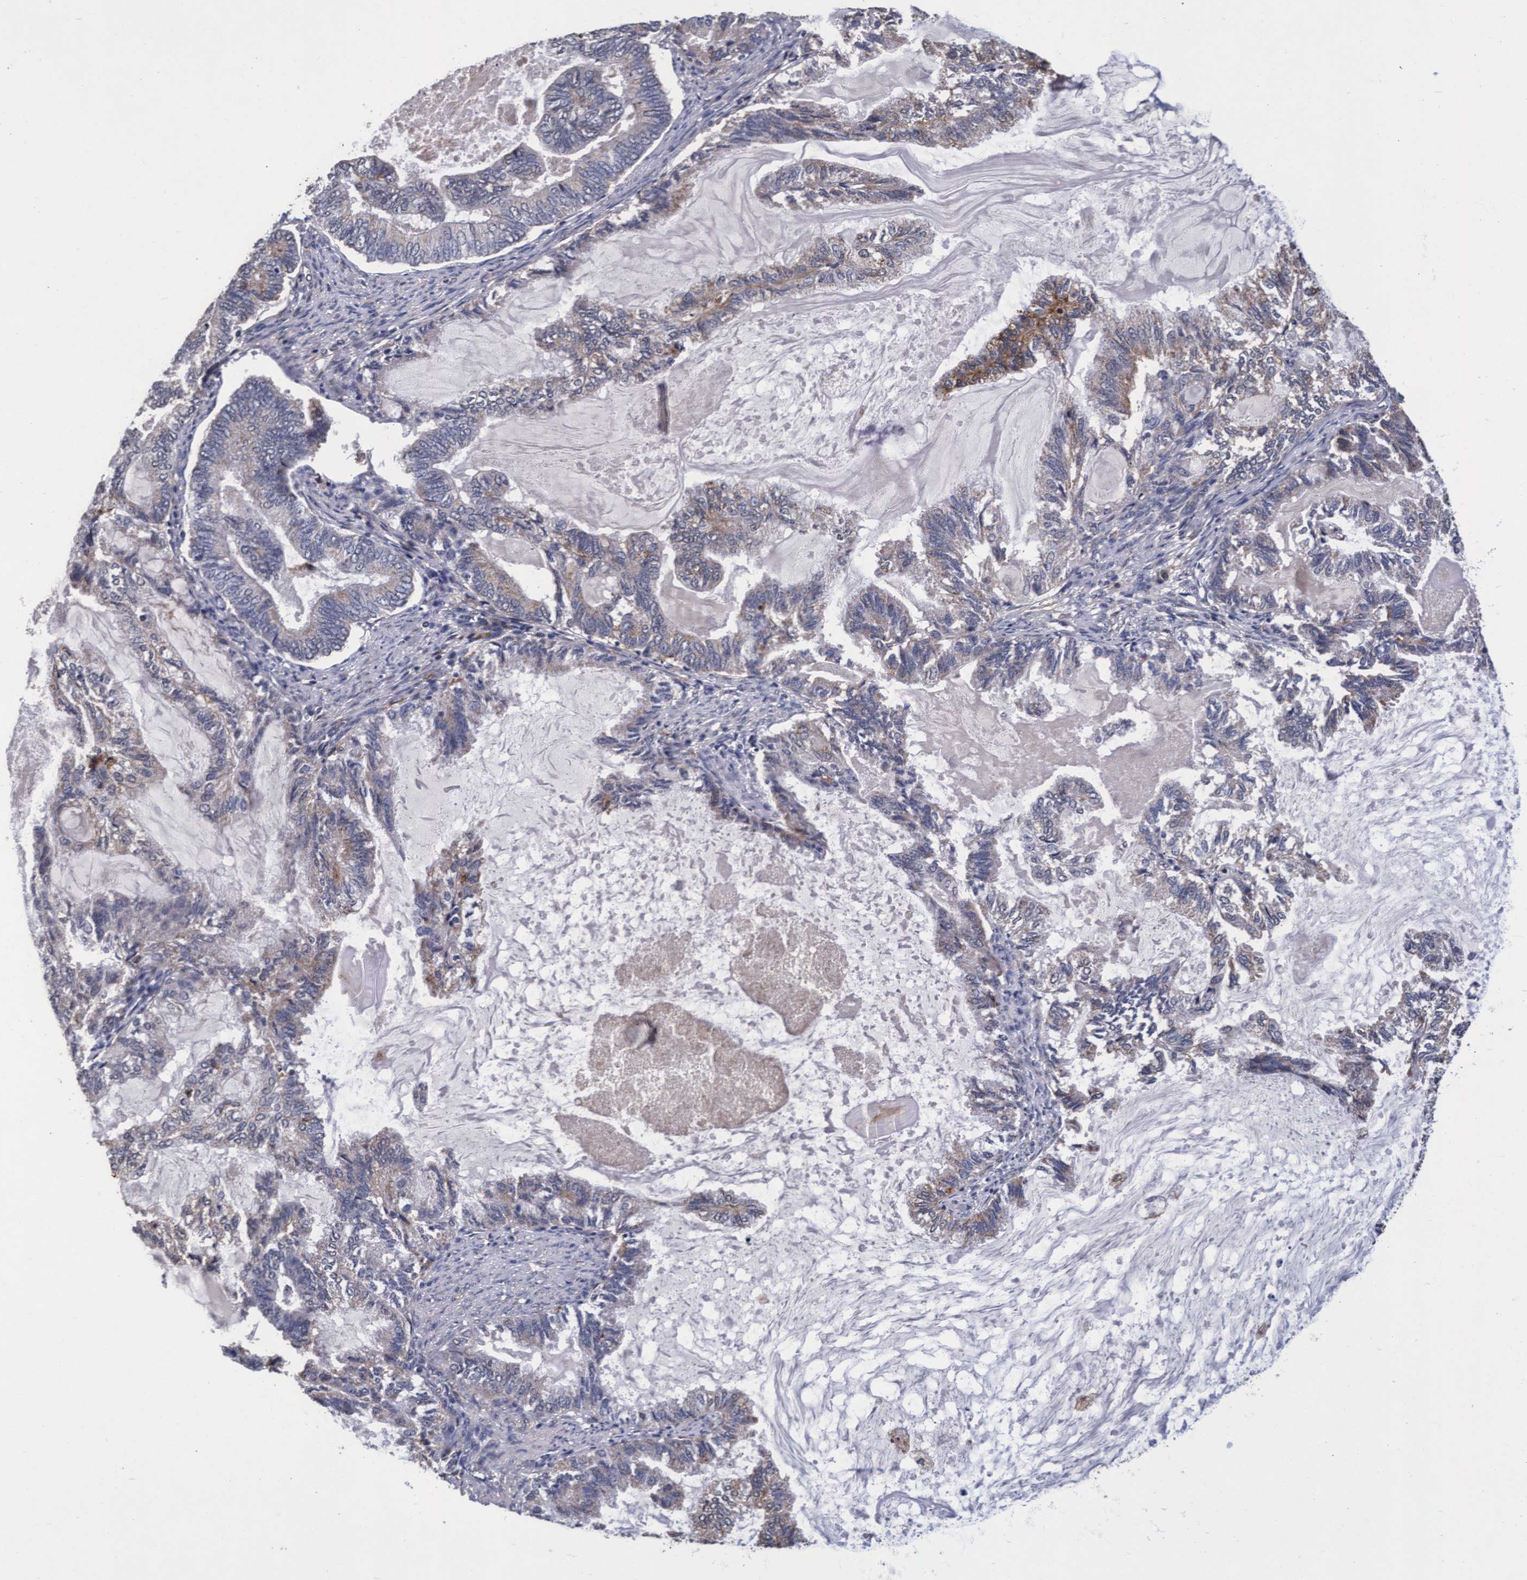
{"staining": {"intensity": "weak", "quantity": "<25%", "location": "cytoplasmic/membranous"}, "tissue": "endometrial cancer", "cell_type": "Tumor cells", "image_type": "cancer", "snomed": [{"axis": "morphology", "description": "Adenocarcinoma, NOS"}, {"axis": "topography", "description": "Endometrium"}], "caption": "The photomicrograph shows no significant positivity in tumor cells of endometrial cancer. (DAB (3,3'-diaminobenzidine) IHC, high magnification).", "gene": "CPQ", "patient": {"sex": "female", "age": 86}}